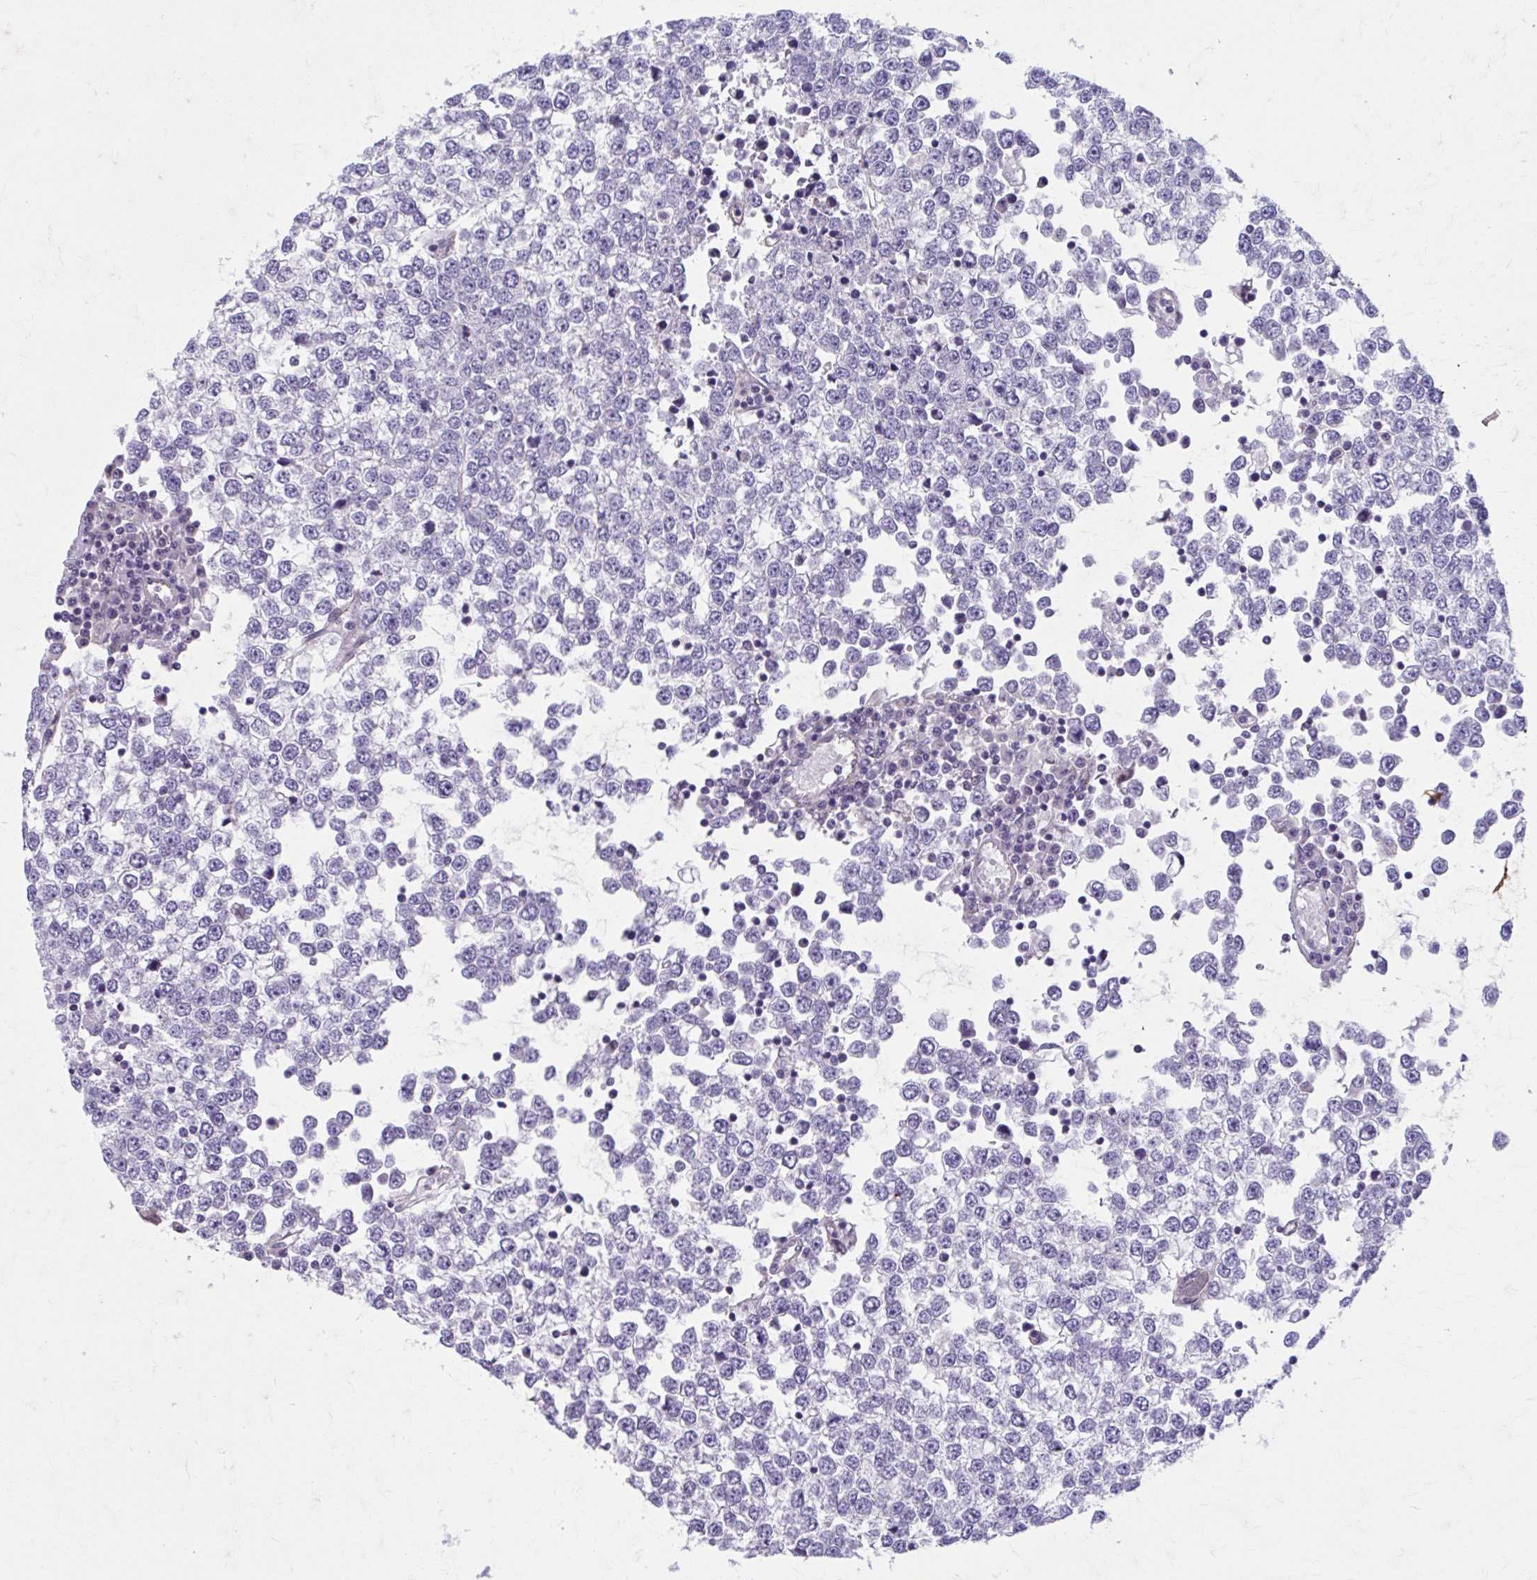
{"staining": {"intensity": "negative", "quantity": "none", "location": "none"}, "tissue": "testis cancer", "cell_type": "Tumor cells", "image_type": "cancer", "snomed": [{"axis": "morphology", "description": "Seminoma, NOS"}, {"axis": "topography", "description": "Testis"}], "caption": "Immunohistochemical staining of testis cancer demonstrates no significant positivity in tumor cells.", "gene": "CHST3", "patient": {"sex": "male", "age": 65}}